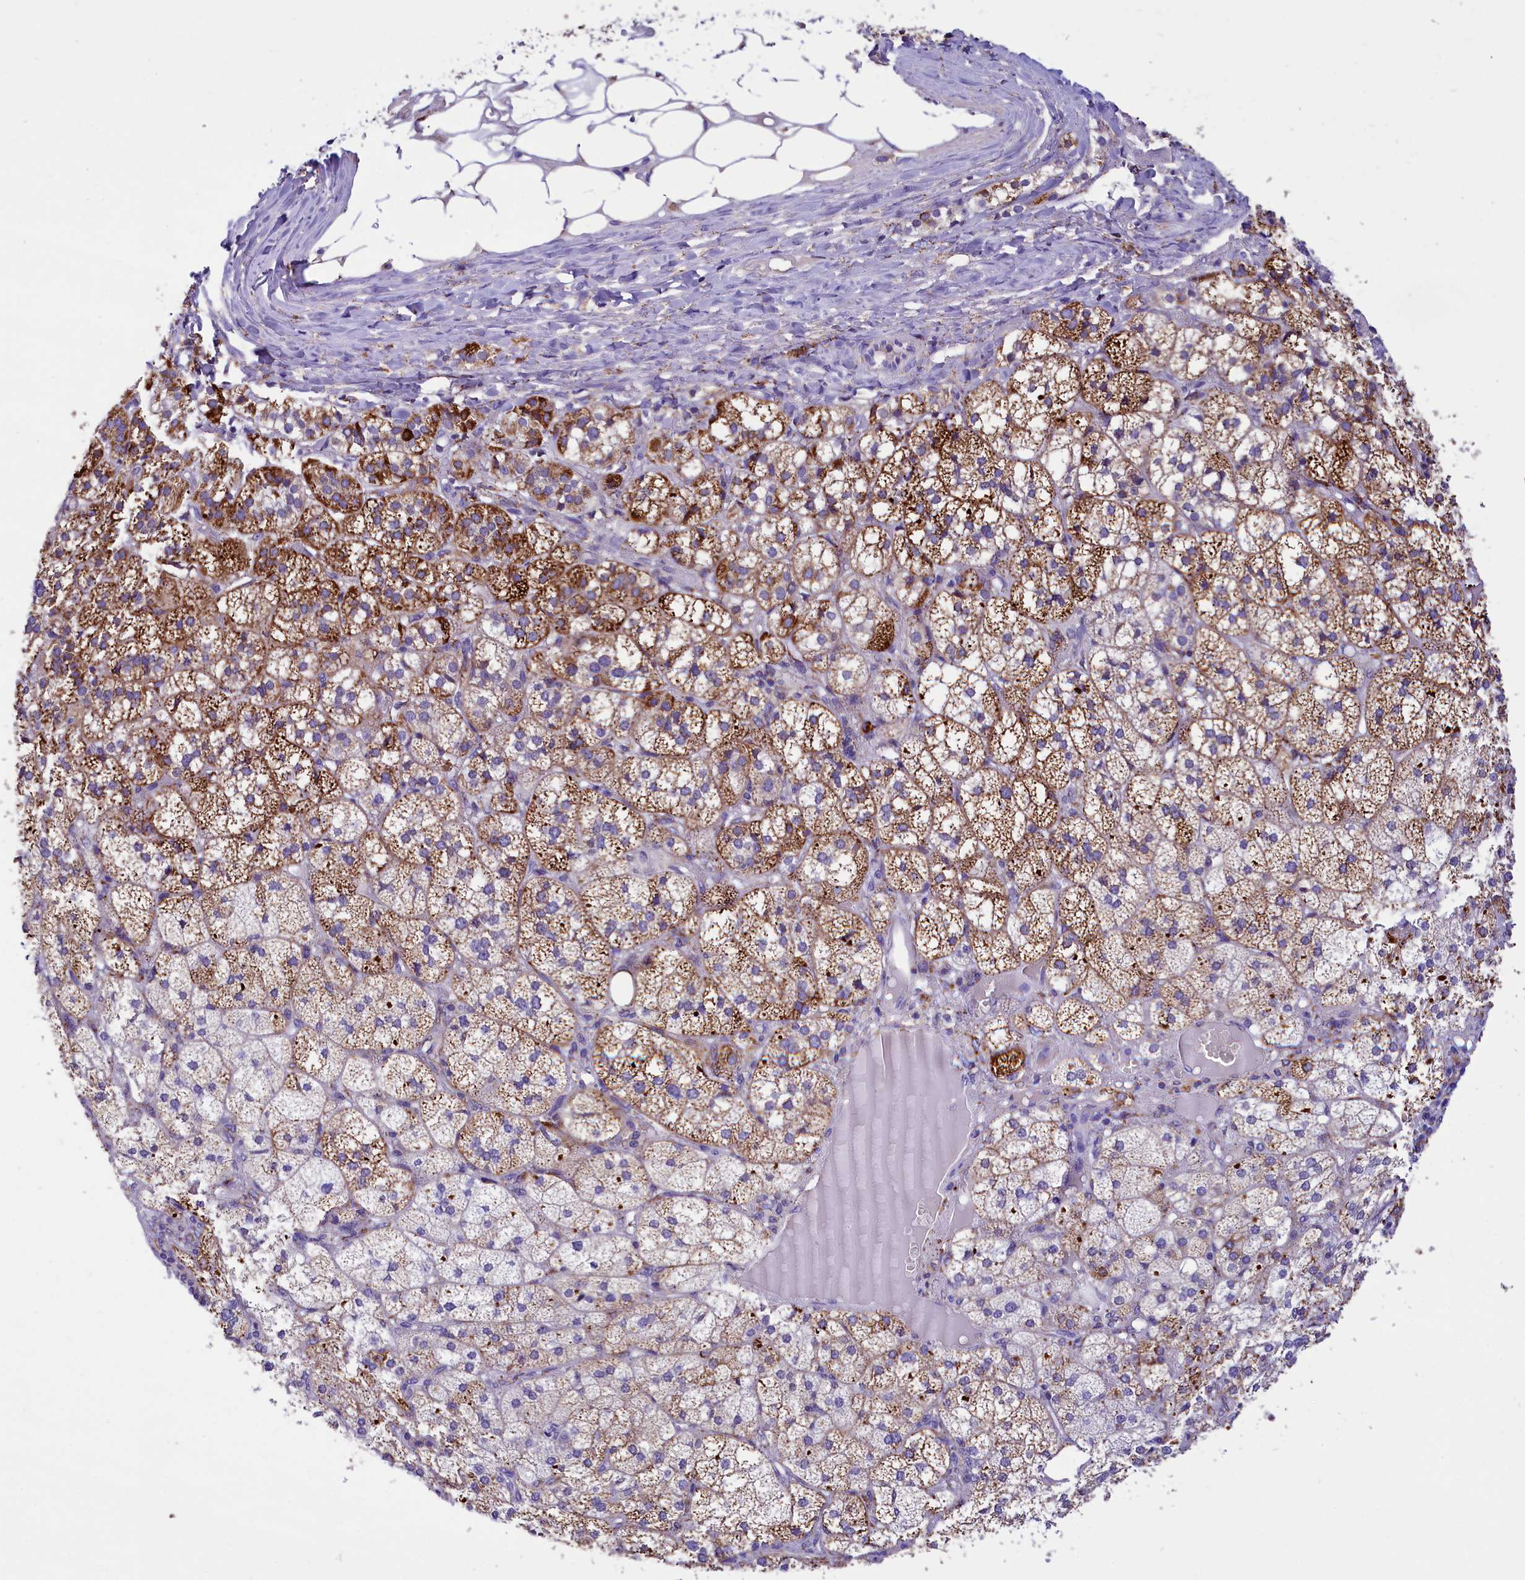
{"staining": {"intensity": "strong", "quantity": ">75%", "location": "cytoplasmic/membranous"}, "tissue": "adrenal gland", "cell_type": "Glandular cells", "image_type": "normal", "snomed": [{"axis": "morphology", "description": "Normal tissue, NOS"}, {"axis": "topography", "description": "Adrenal gland"}], "caption": "Normal adrenal gland shows strong cytoplasmic/membranous positivity in approximately >75% of glandular cells, visualized by immunohistochemistry.", "gene": "ABAT", "patient": {"sex": "female", "age": 61}}